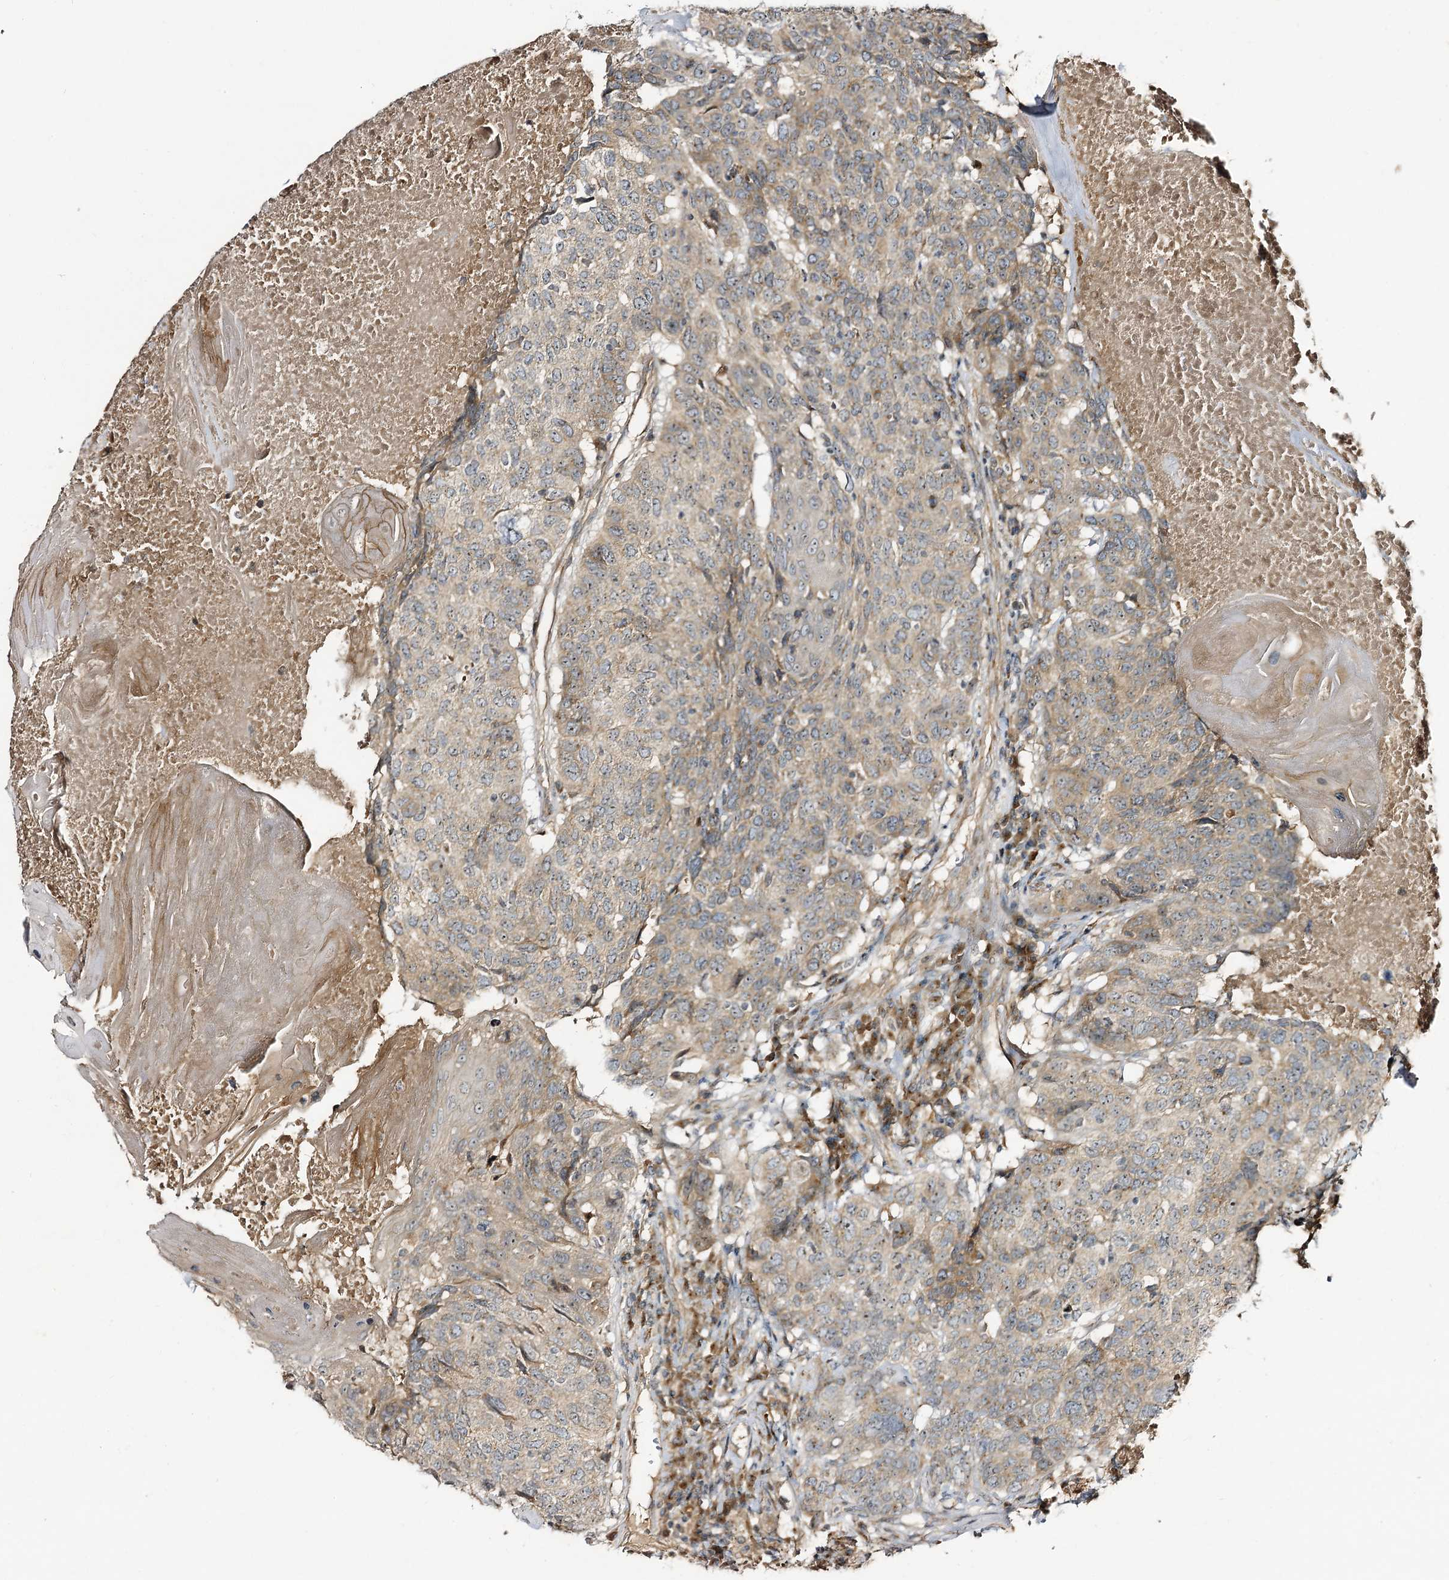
{"staining": {"intensity": "moderate", "quantity": ">75%", "location": "cytoplasmic/membranous"}, "tissue": "head and neck cancer", "cell_type": "Tumor cells", "image_type": "cancer", "snomed": [{"axis": "morphology", "description": "Squamous cell carcinoma, NOS"}, {"axis": "topography", "description": "Head-Neck"}], "caption": "Head and neck cancer stained with IHC reveals moderate cytoplasmic/membranous staining in about >75% of tumor cells.", "gene": "C11orf80", "patient": {"sex": "male", "age": 66}}